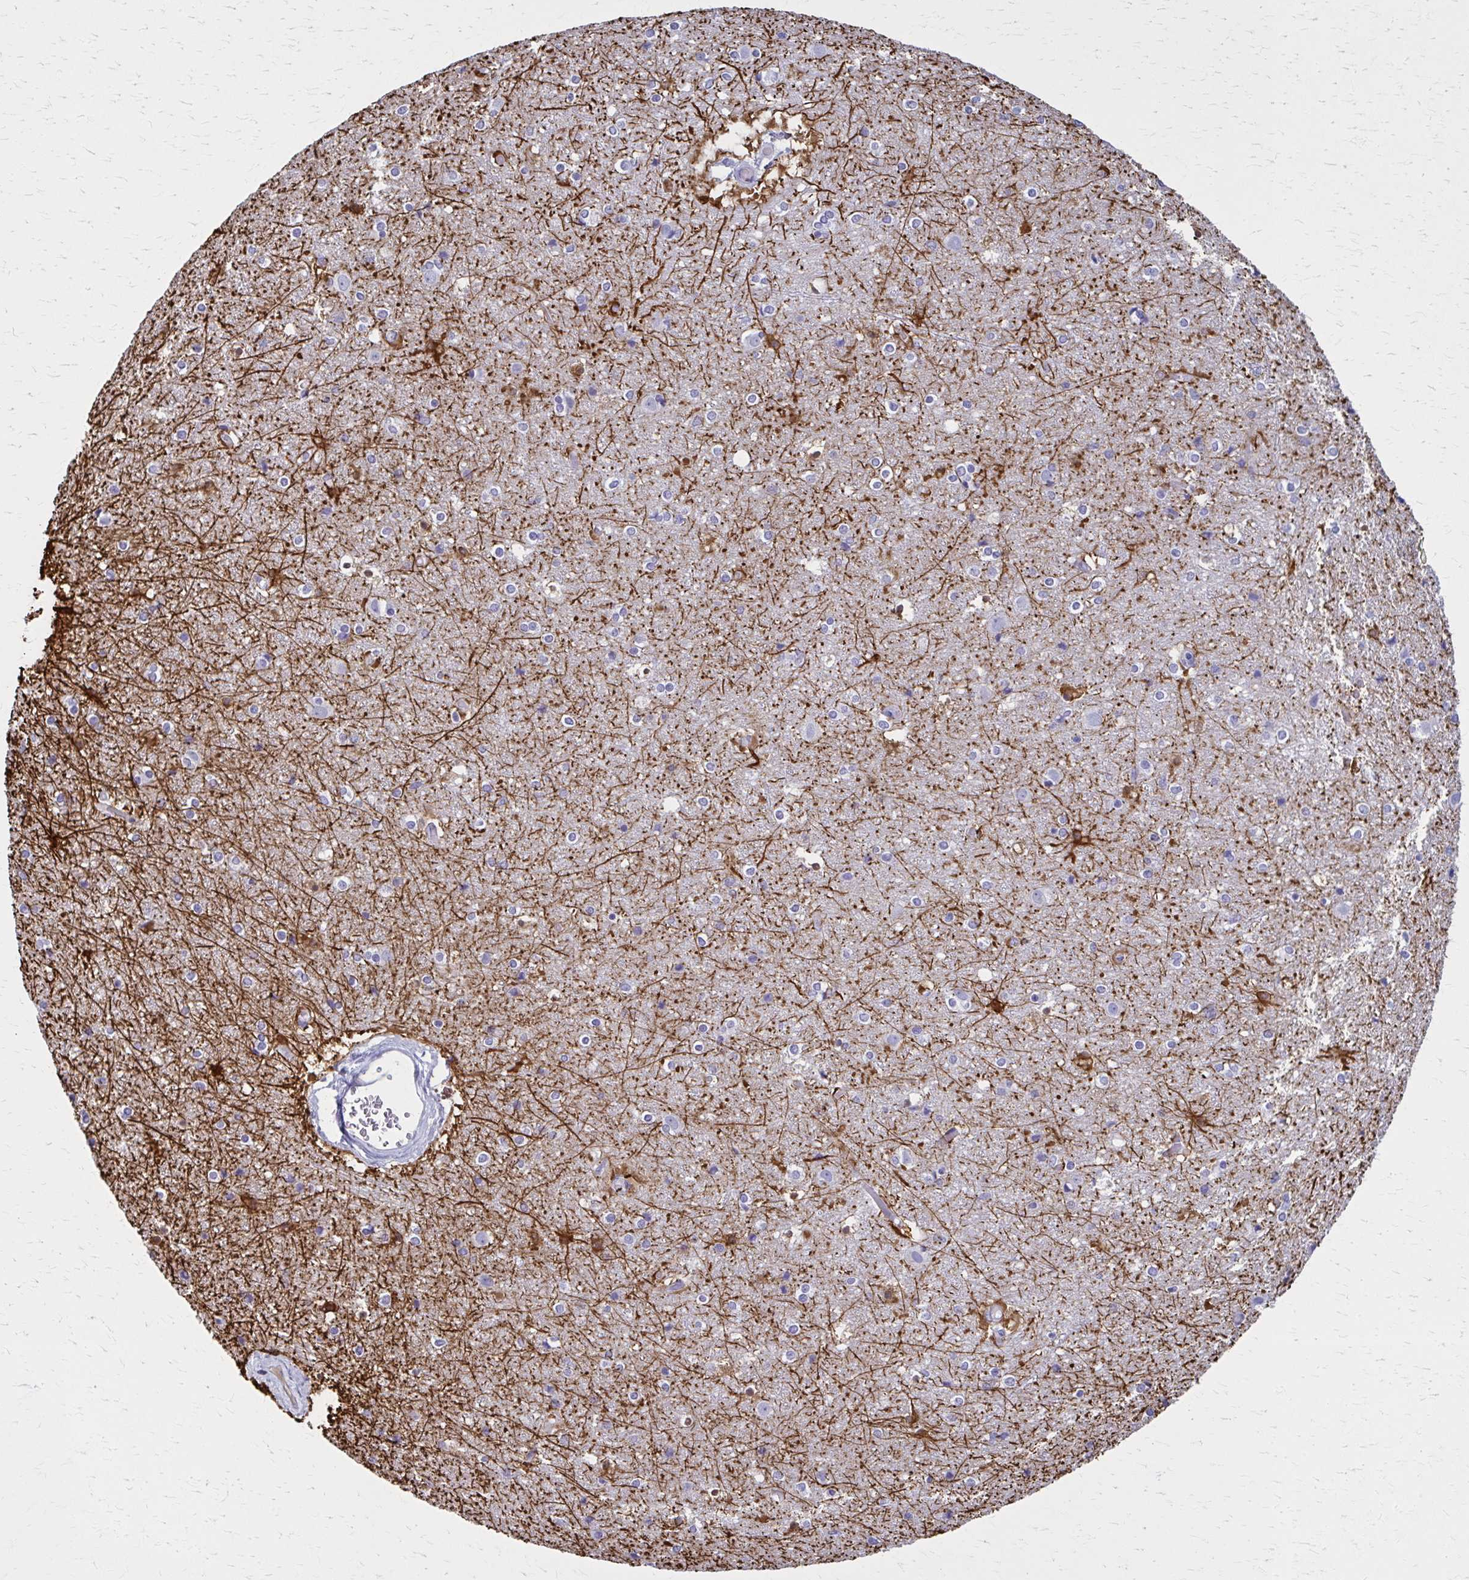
{"staining": {"intensity": "negative", "quantity": "none", "location": "none"}, "tissue": "cerebral cortex", "cell_type": "Endothelial cells", "image_type": "normal", "snomed": [{"axis": "morphology", "description": "Normal tissue, NOS"}, {"axis": "topography", "description": "Cerebral cortex"}], "caption": "IHC of normal human cerebral cortex demonstrates no expression in endothelial cells.", "gene": "GFAP", "patient": {"sex": "female", "age": 52}}